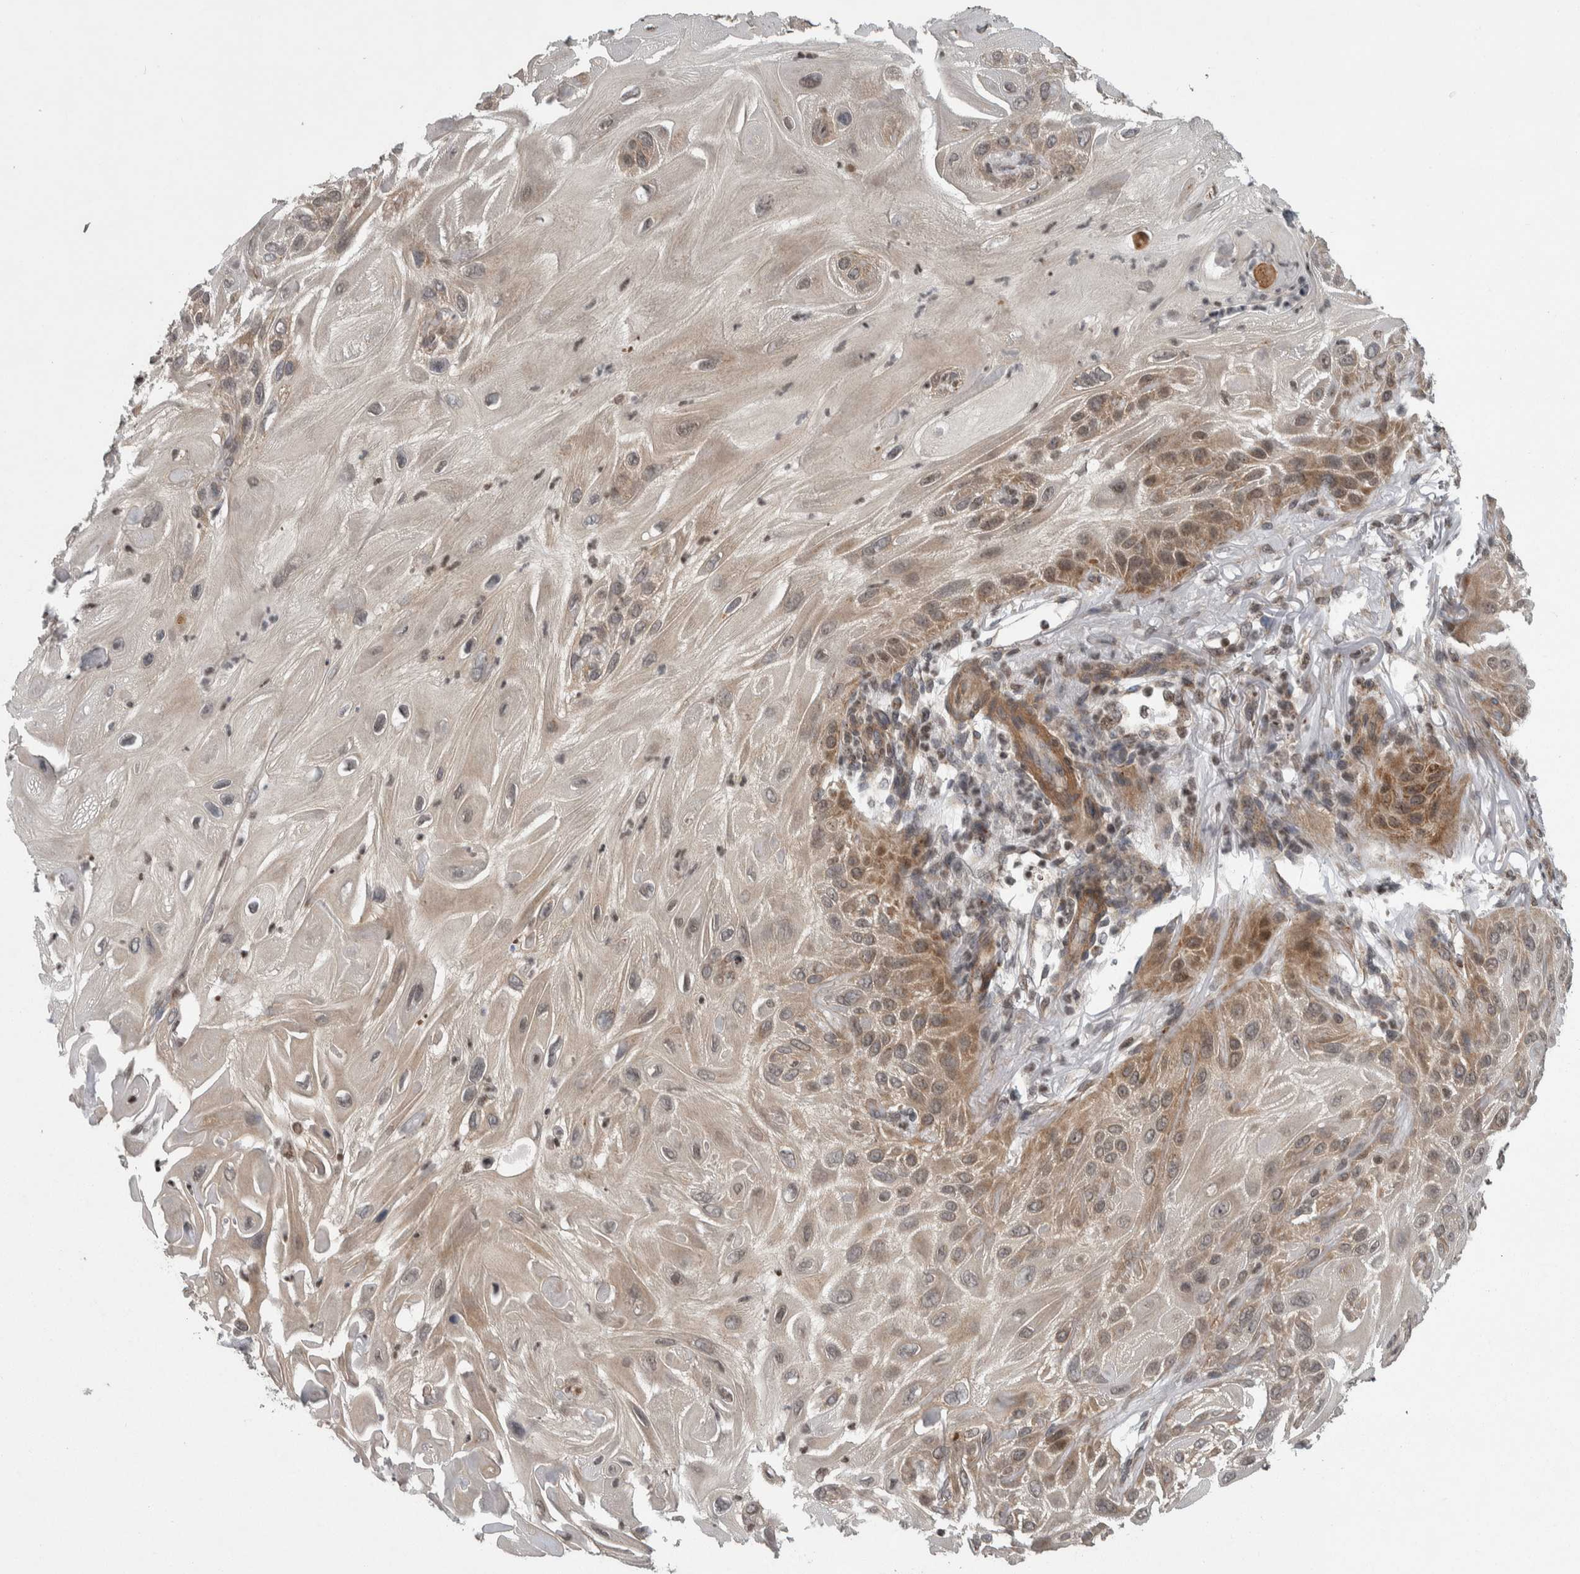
{"staining": {"intensity": "moderate", "quantity": "25%-75%", "location": "cytoplasmic/membranous"}, "tissue": "skin cancer", "cell_type": "Tumor cells", "image_type": "cancer", "snomed": [{"axis": "morphology", "description": "Squamous cell carcinoma, NOS"}, {"axis": "topography", "description": "Skin"}], "caption": "Tumor cells reveal moderate cytoplasmic/membranous staining in approximately 25%-75% of cells in skin cancer. (Stains: DAB (3,3'-diaminobenzidine) in brown, nuclei in blue, Microscopy: brightfield microscopy at high magnification).", "gene": "CWC27", "patient": {"sex": "female", "age": 77}}